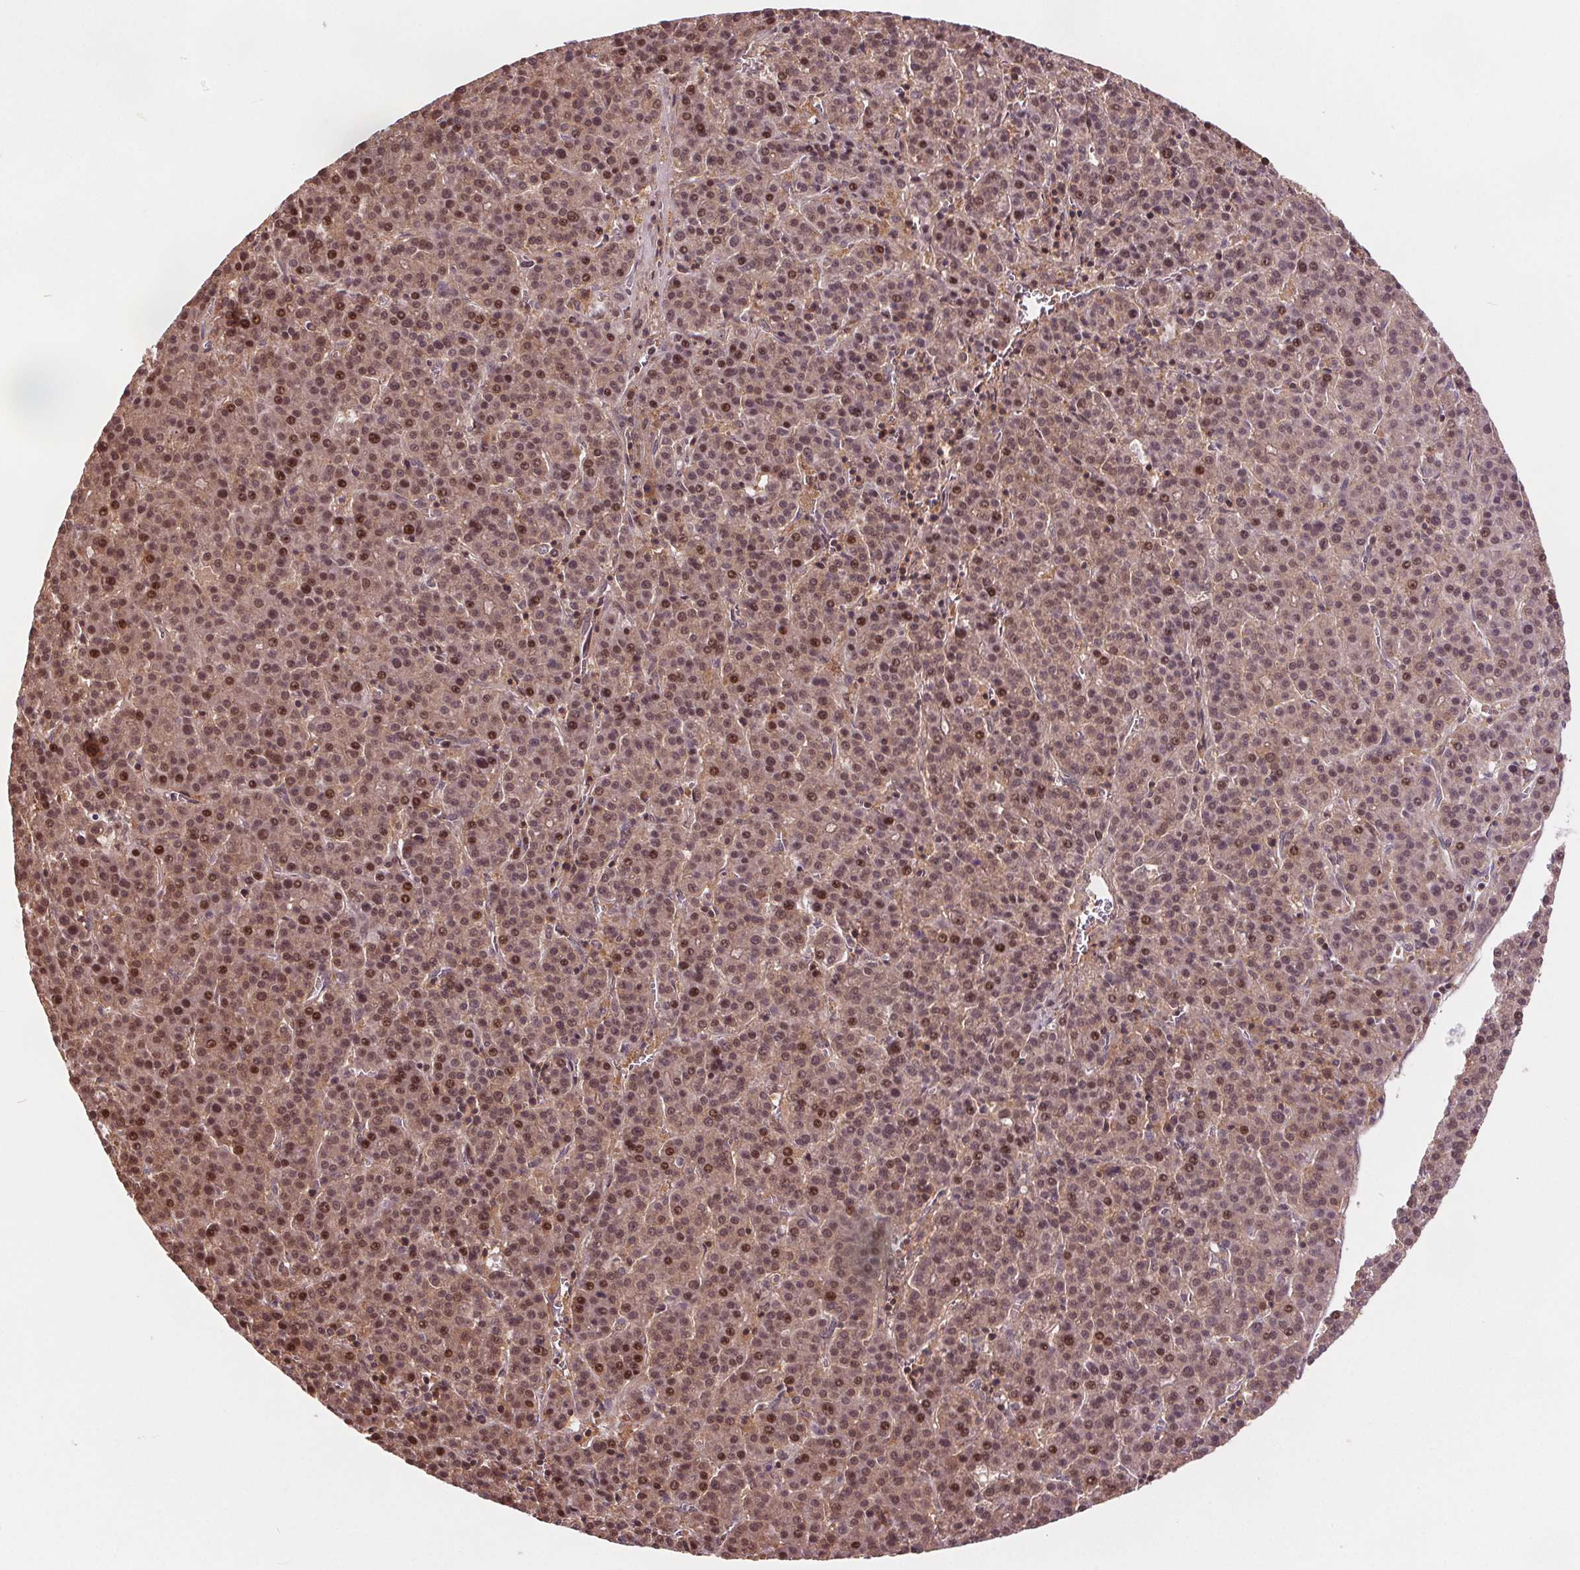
{"staining": {"intensity": "moderate", "quantity": ">75%", "location": "nuclear"}, "tissue": "liver cancer", "cell_type": "Tumor cells", "image_type": "cancer", "snomed": [{"axis": "morphology", "description": "Carcinoma, Hepatocellular, NOS"}, {"axis": "topography", "description": "Liver"}], "caption": "The image displays immunohistochemical staining of liver hepatocellular carcinoma. There is moderate nuclear staining is appreciated in approximately >75% of tumor cells.", "gene": "HIF1AN", "patient": {"sex": "female", "age": 58}}